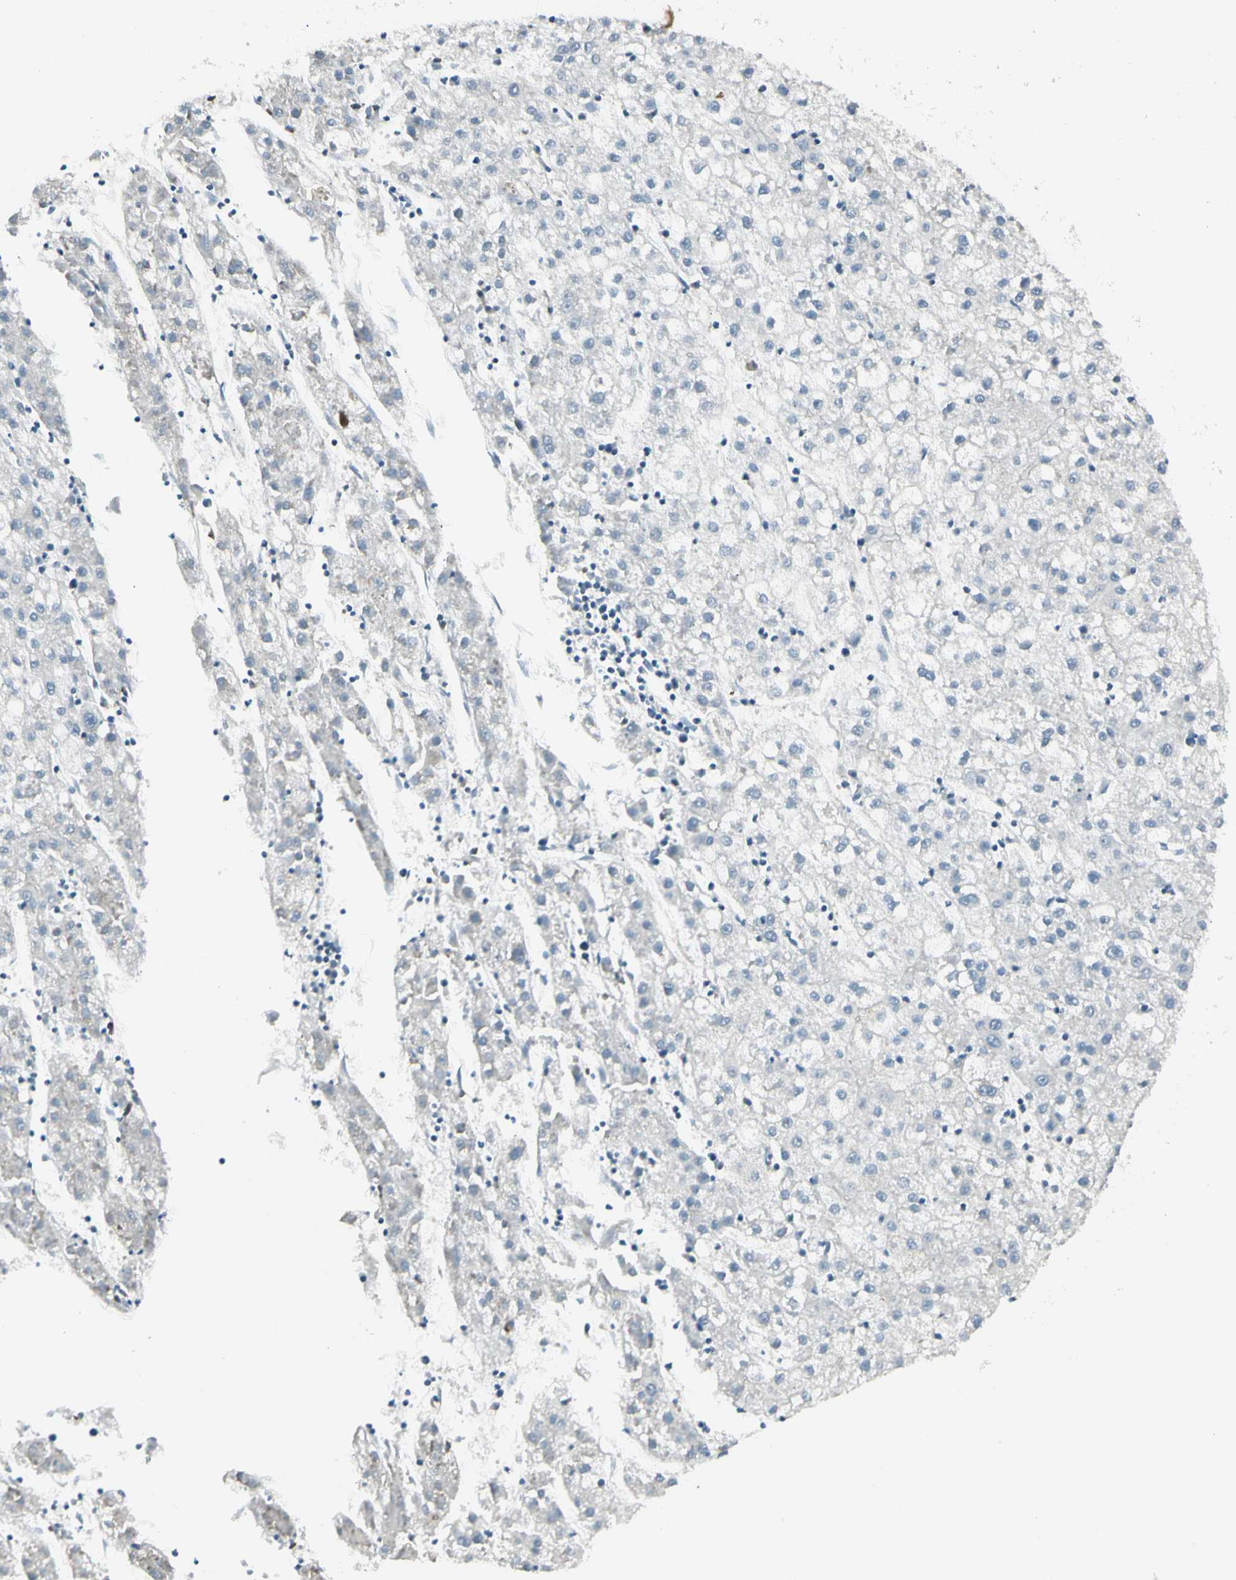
{"staining": {"intensity": "negative", "quantity": "none", "location": "none"}, "tissue": "liver cancer", "cell_type": "Tumor cells", "image_type": "cancer", "snomed": [{"axis": "morphology", "description": "Carcinoma, Hepatocellular, NOS"}, {"axis": "topography", "description": "Liver"}], "caption": "Immunohistochemistry of human liver cancer shows no staining in tumor cells.", "gene": "ADGRA3", "patient": {"sex": "male", "age": 72}}